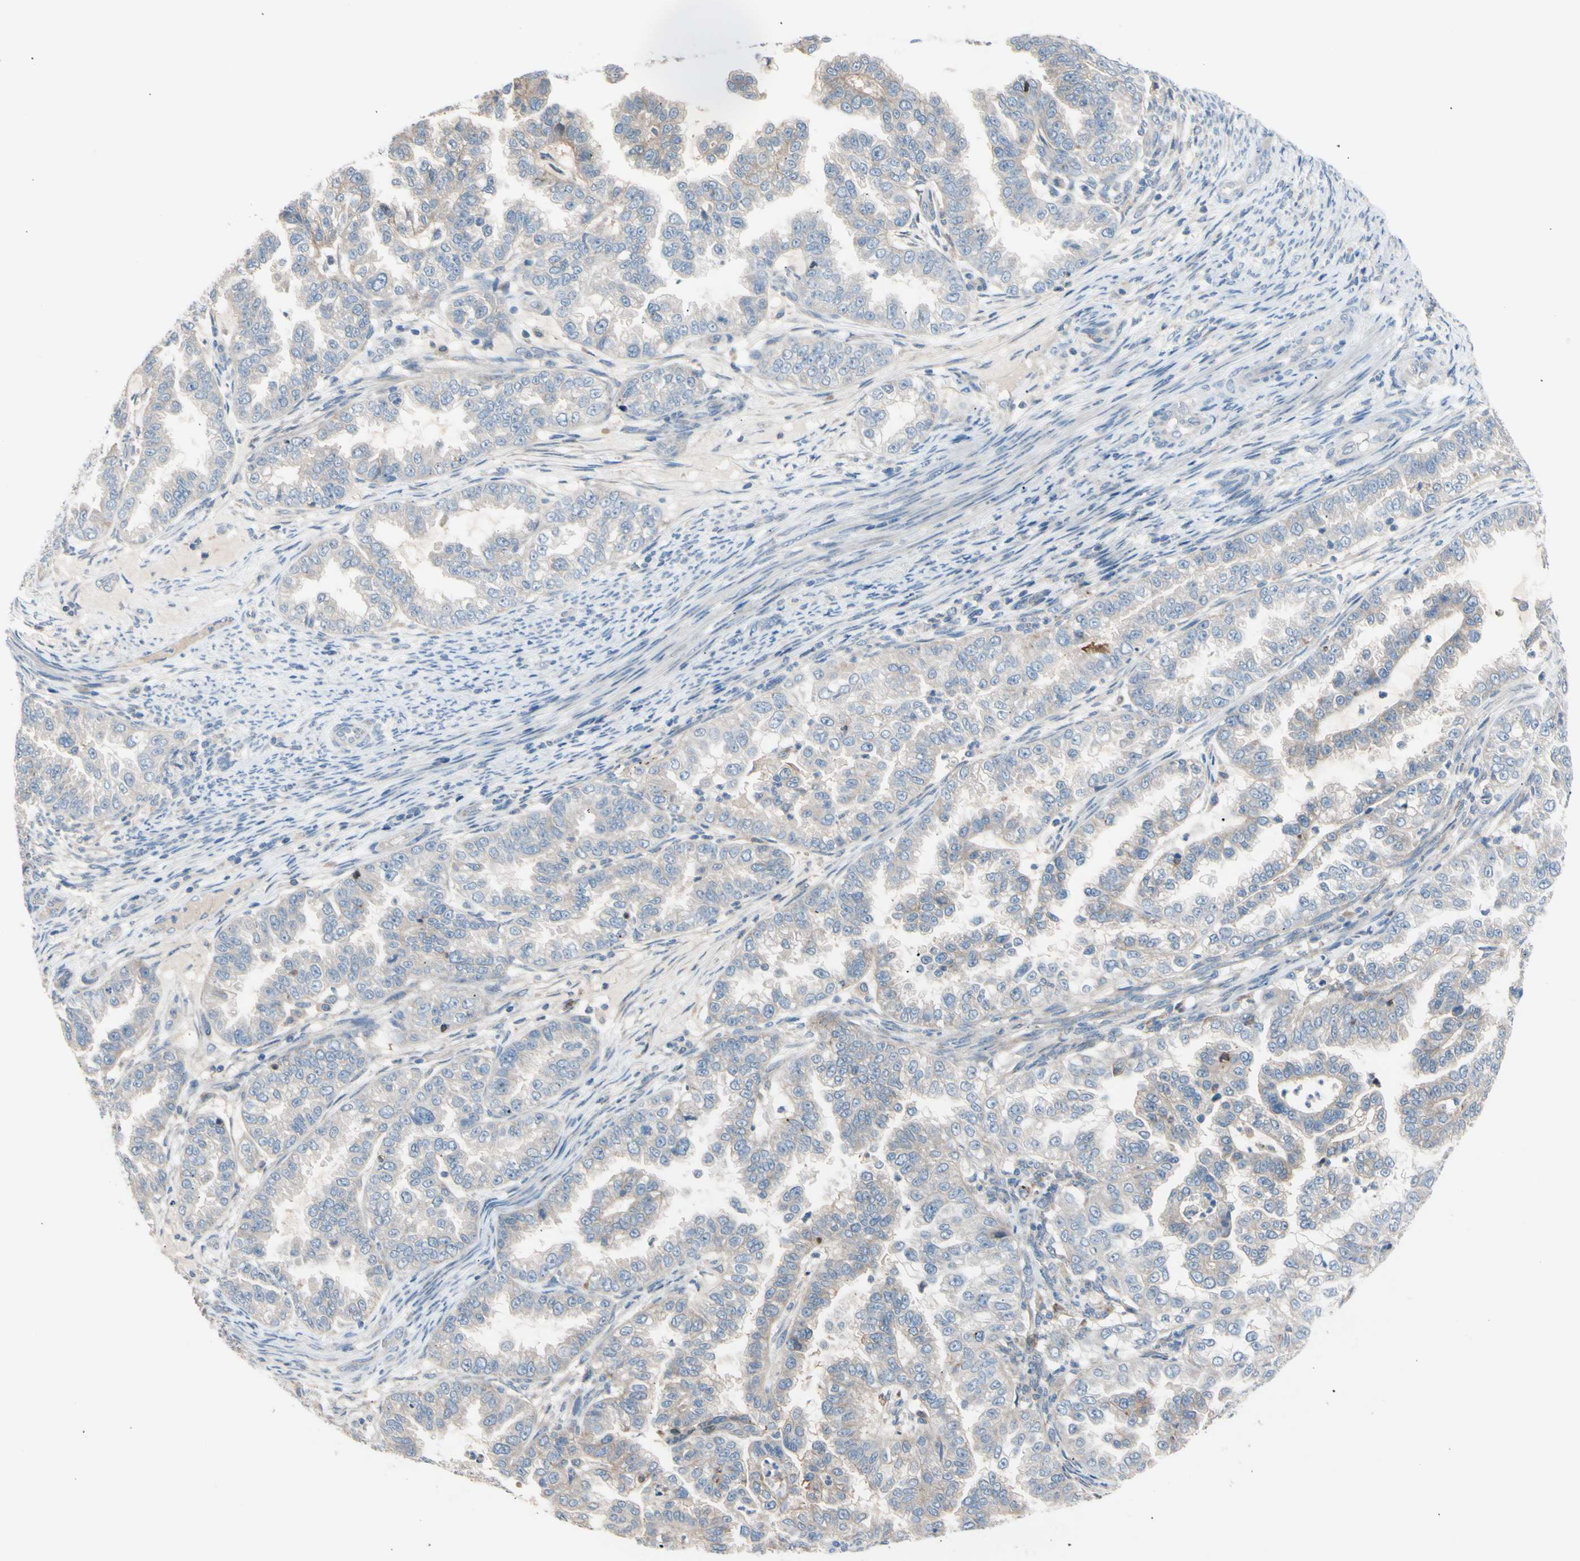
{"staining": {"intensity": "weak", "quantity": "25%-75%", "location": "cytoplasmic/membranous"}, "tissue": "endometrial cancer", "cell_type": "Tumor cells", "image_type": "cancer", "snomed": [{"axis": "morphology", "description": "Adenocarcinoma, NOS"}, {"axis": "topography", "description": "Endometrium"}], "caption": "Adenocarcinoma (endometrial) was stained to show a protein in brown. There is low levels of weak cytoplasmic/membranous staining in about 25%-75% of tumor cells.", "gene": "CASQ1", "patient": {"sex": "female", "age": 85}}